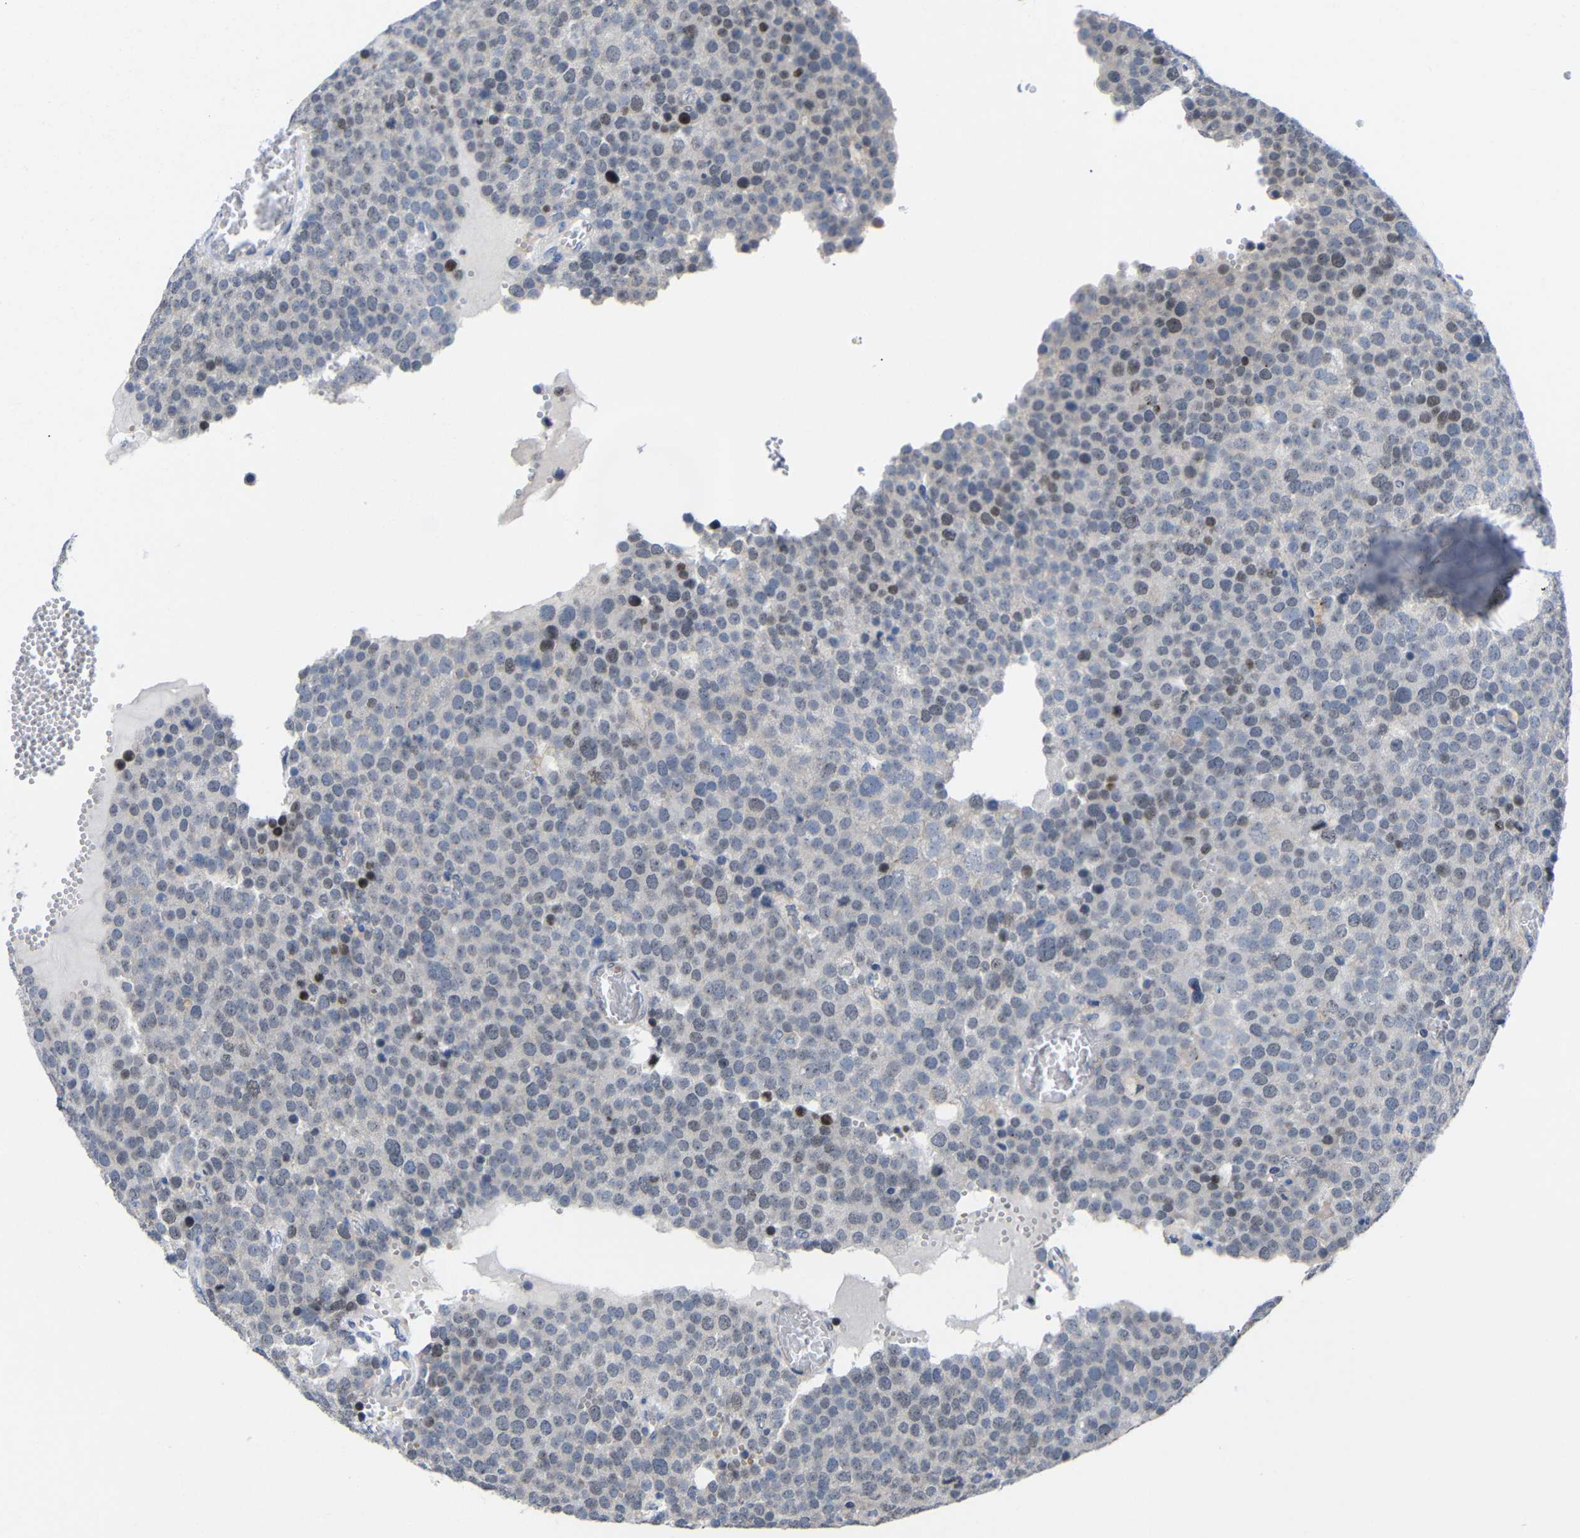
{"staining": {"intensity": "strong", "quantity": "<25%", "location": "nuclear"}, "tissue": "testis cancer", "cell_type": "Tumor cells", "image_type": "cancer", "snomed": [{"axis": "morphology", "description": "Normal tissue, NOS"}, {"axis": "morphology", "description": "Seminoma, NOS"}, {"axis": "topography", "description": "Testis"}], "caption": "IHC (DAB (3,3'-diaminobenzidine)) staining of human testis cancer (seminoma) shows strong nuclear protein expression in about <25% of tumor cells.", "gene": "CMTM1", "patient": {"sex": "male", "age": 71}}